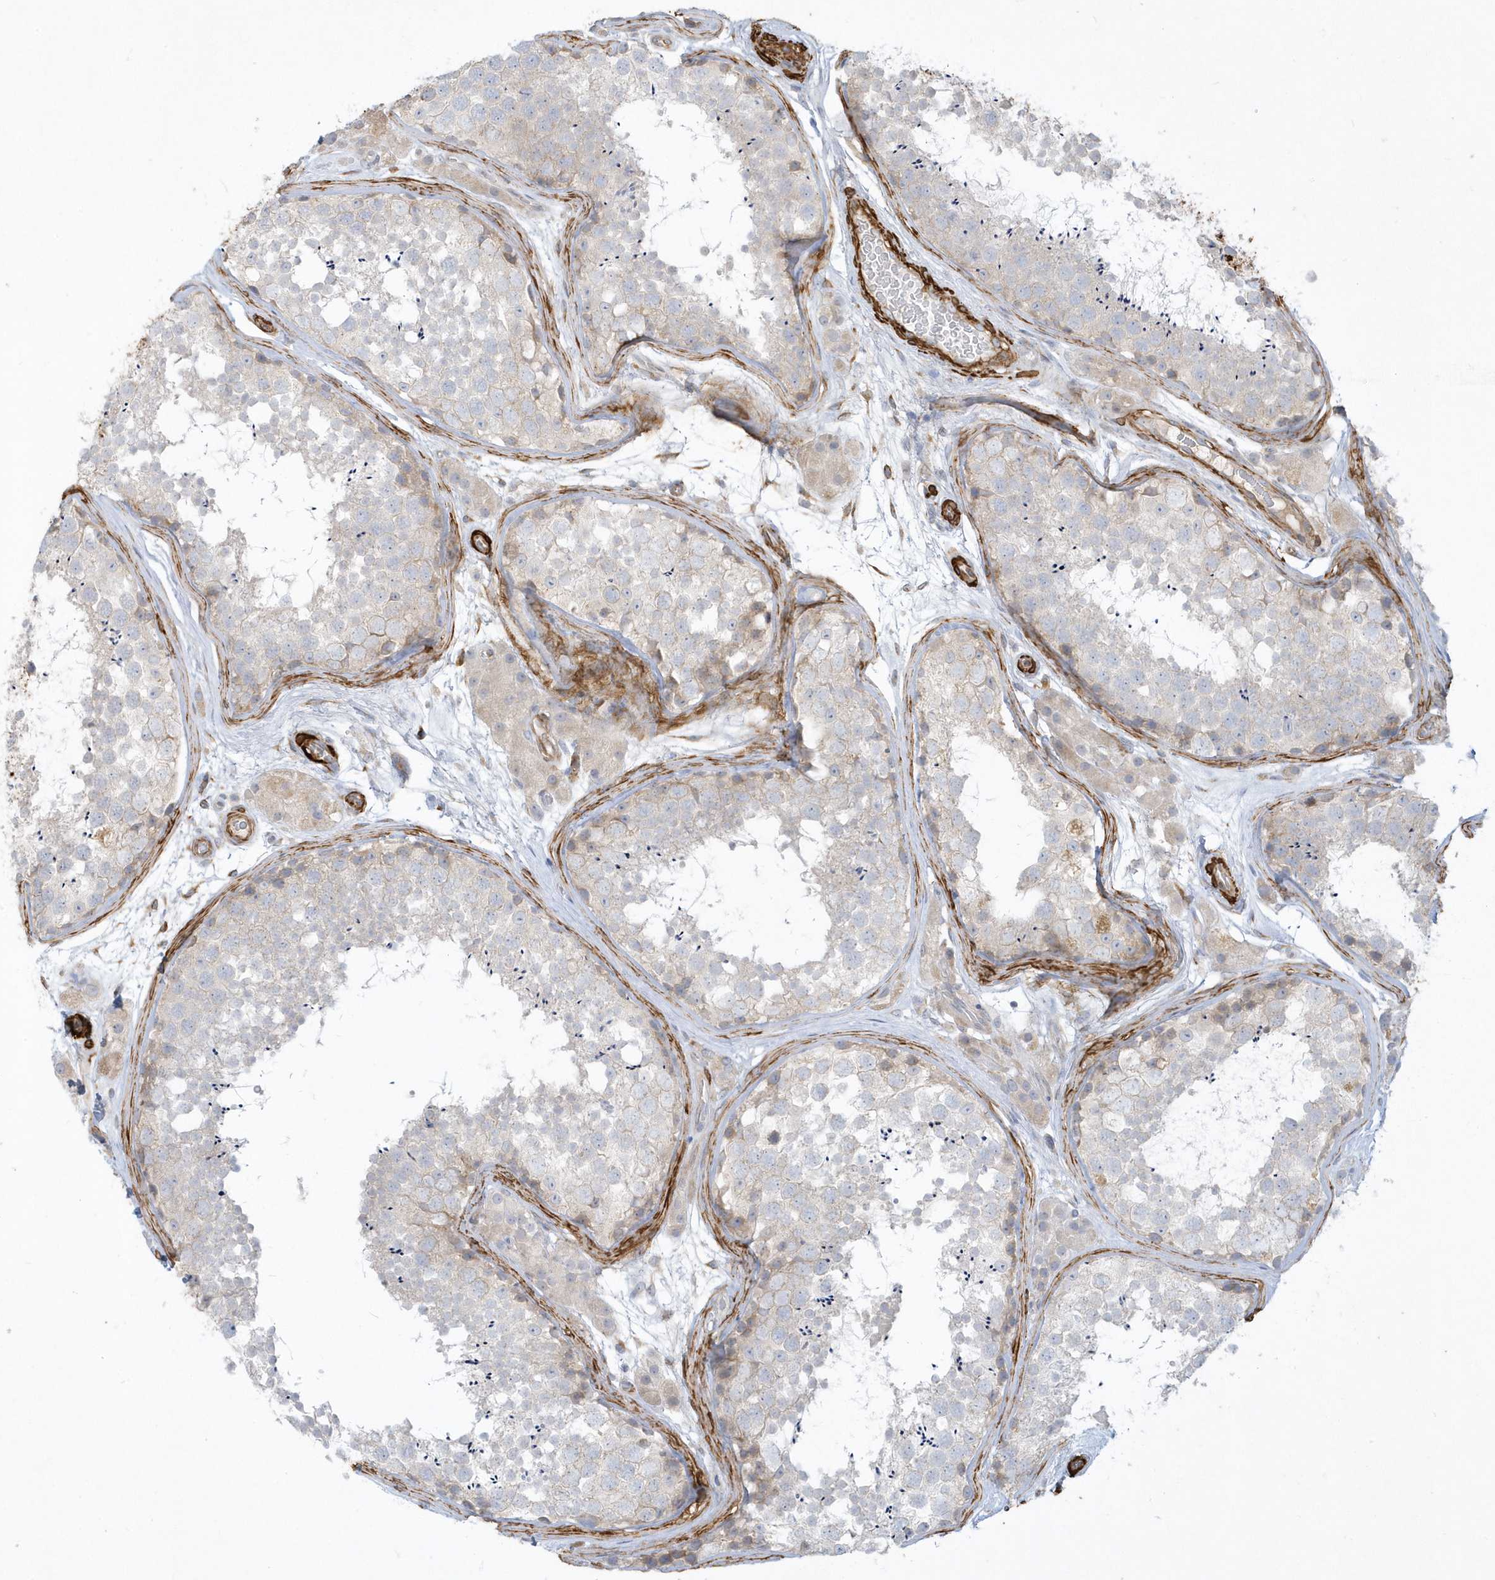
{"staining": {"intensity": "negative", "quantity": "none", "location": "none"}, "tissue": "testis", "cell_type": "Cells in seminiferous ducts", "image_type": "normal", "snomed": [{"axis": "morphology", "description": "Normal tissue, NOS"}, {"axis": "topography", "description": "Testis"}], "caption": "Cells in seminiferous ducts show no significant protein expression in normal testis. Brightfield microscopy of immunohistochemistry (IHC) stained with DAB (brown) and hematoxylin (blue), captured at high magnification.", "gene": "THADA", "patient": {"sex": "male", "age": 56}}